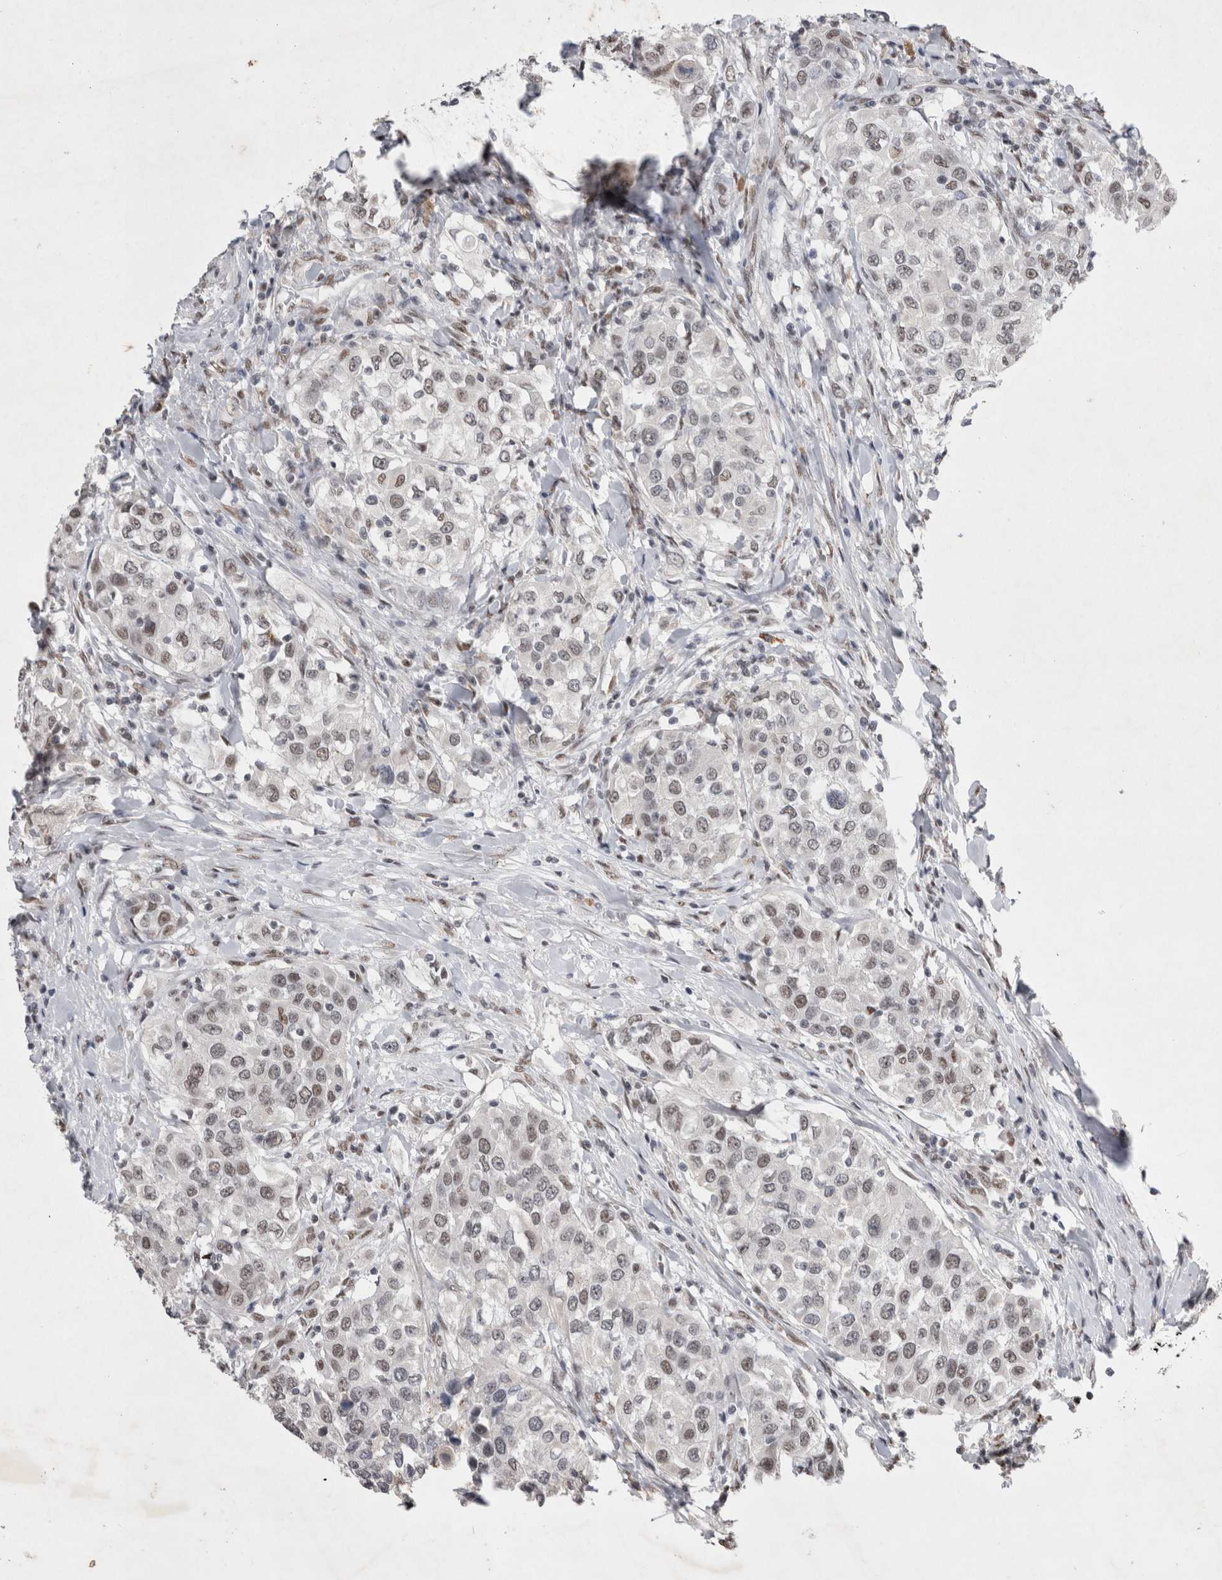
{"staining": {"intensity": "weak", "quantity": ">75%", "location": "nuclear"}, "tissue": "urothelial cancer", "cell_type": "Tumor cells", "image_type": "cancer", "snomed": [{"axis": "morphology", "description": "Urothelial carcinoma, High grade"}, {"axis": "topography", "description": "Urinary bladder"}], "caption": "A micrograph of human urothelial carcinoma (high-grade) stained for a protein exhibits weak nuclear brown staining in tumor cells.", "gene": "RBM6", "patient": {"sex": "female", "age": 80}}